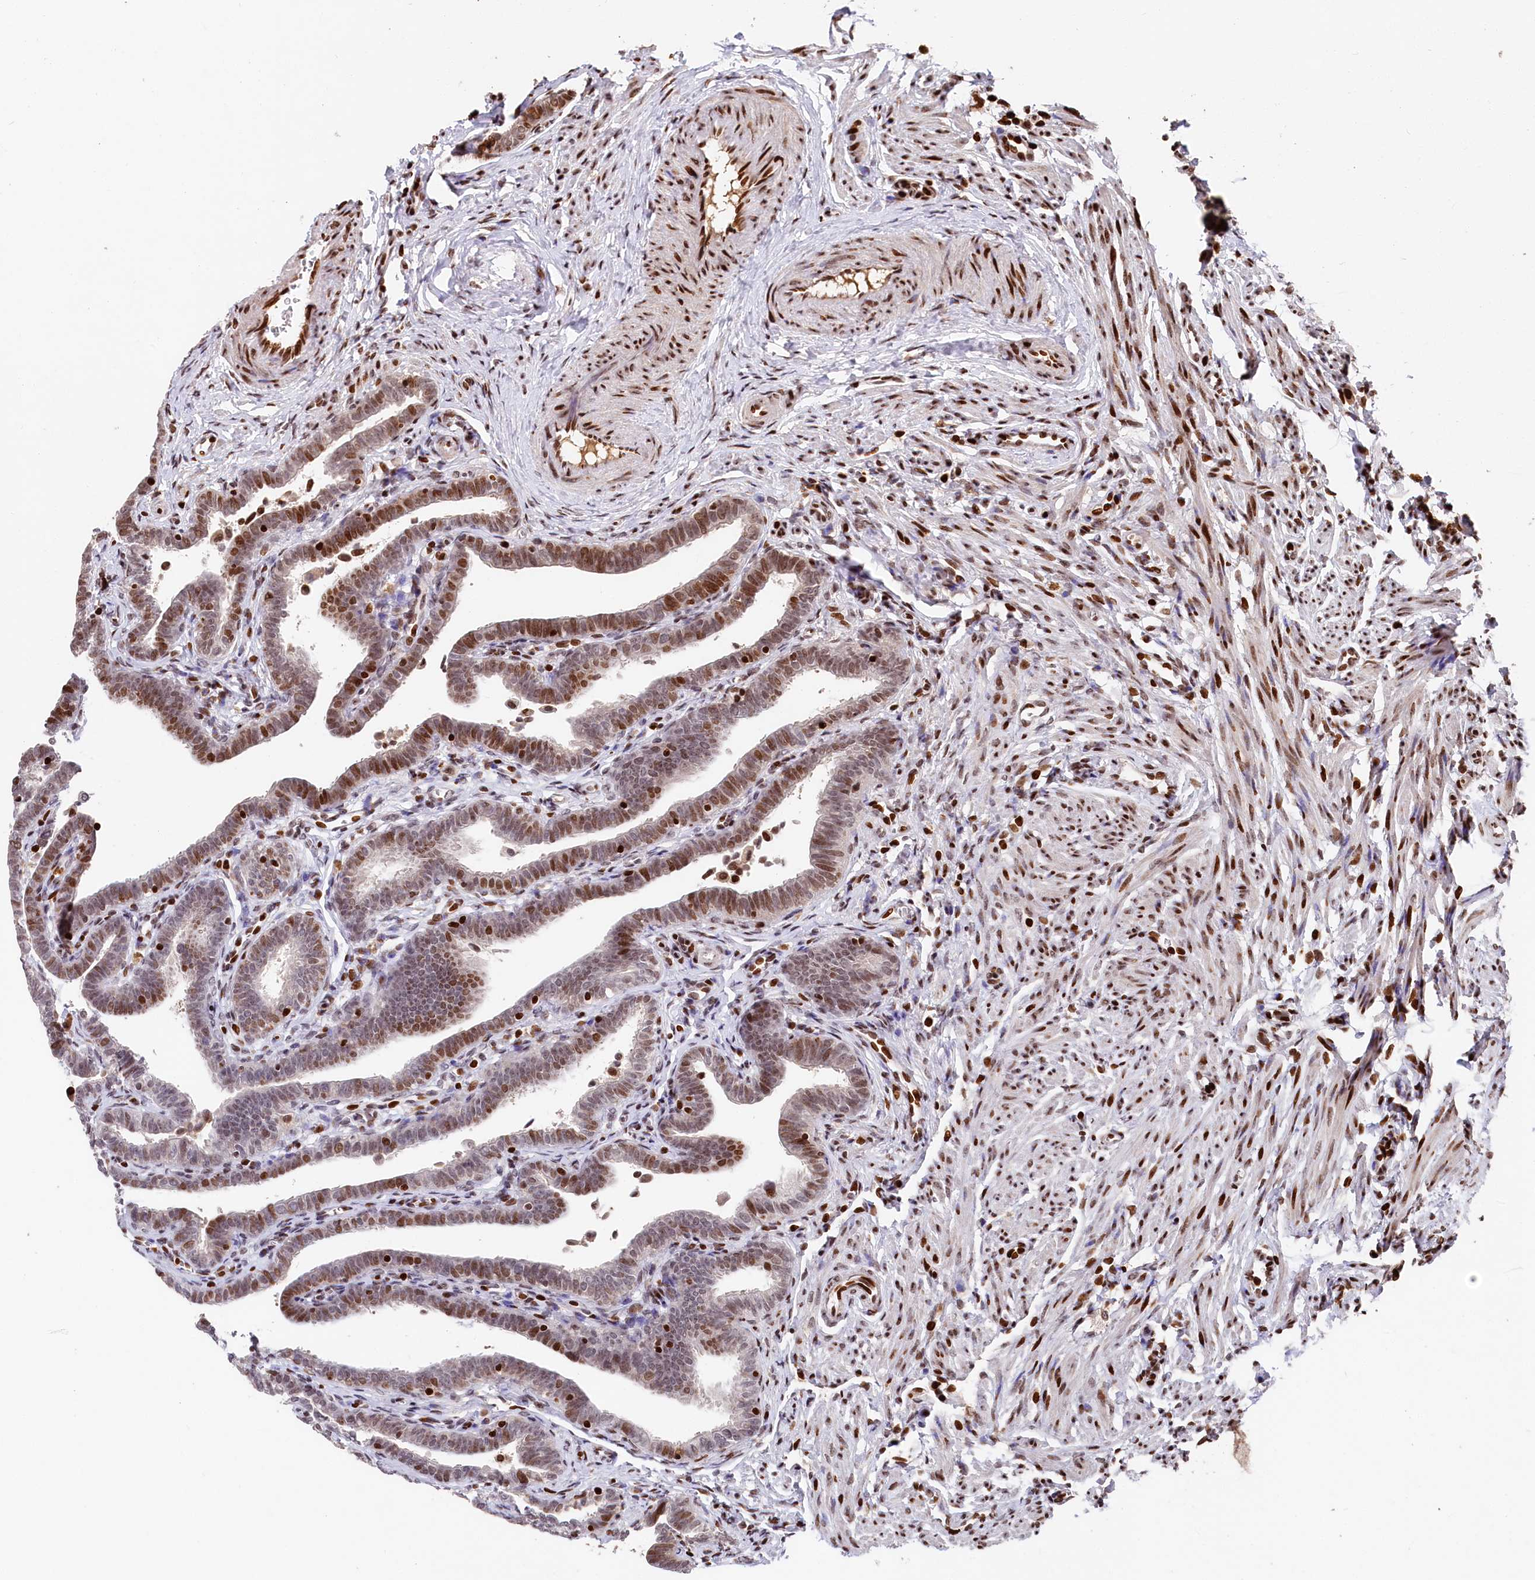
{"staining": {"intensity": "moderate", "quantity": "<25%", "location": "nuclear"}, "tissue": "fallopian tube", "cell_type": "Glandular cells", "image_type": "normal", "snomed": [{"axis": "morphology", "description": "Normal tissue, NOS"}, {"axis": "topography", "description": "Fallopian tube"}], "caption": "Immunohistochemistry staining of unremarkable fallopian tube, which exhibits low levels of moderate nuclear positivity in about <25% of glandular cells indicating moderate nuclear protein positivity. The staining was performed using DAB (brown) for protein detection and nuclei were counterstained in hematoxylin (blue).", "gene": "MCF2L2", "patient": {"sex": "female", "age": 36}}